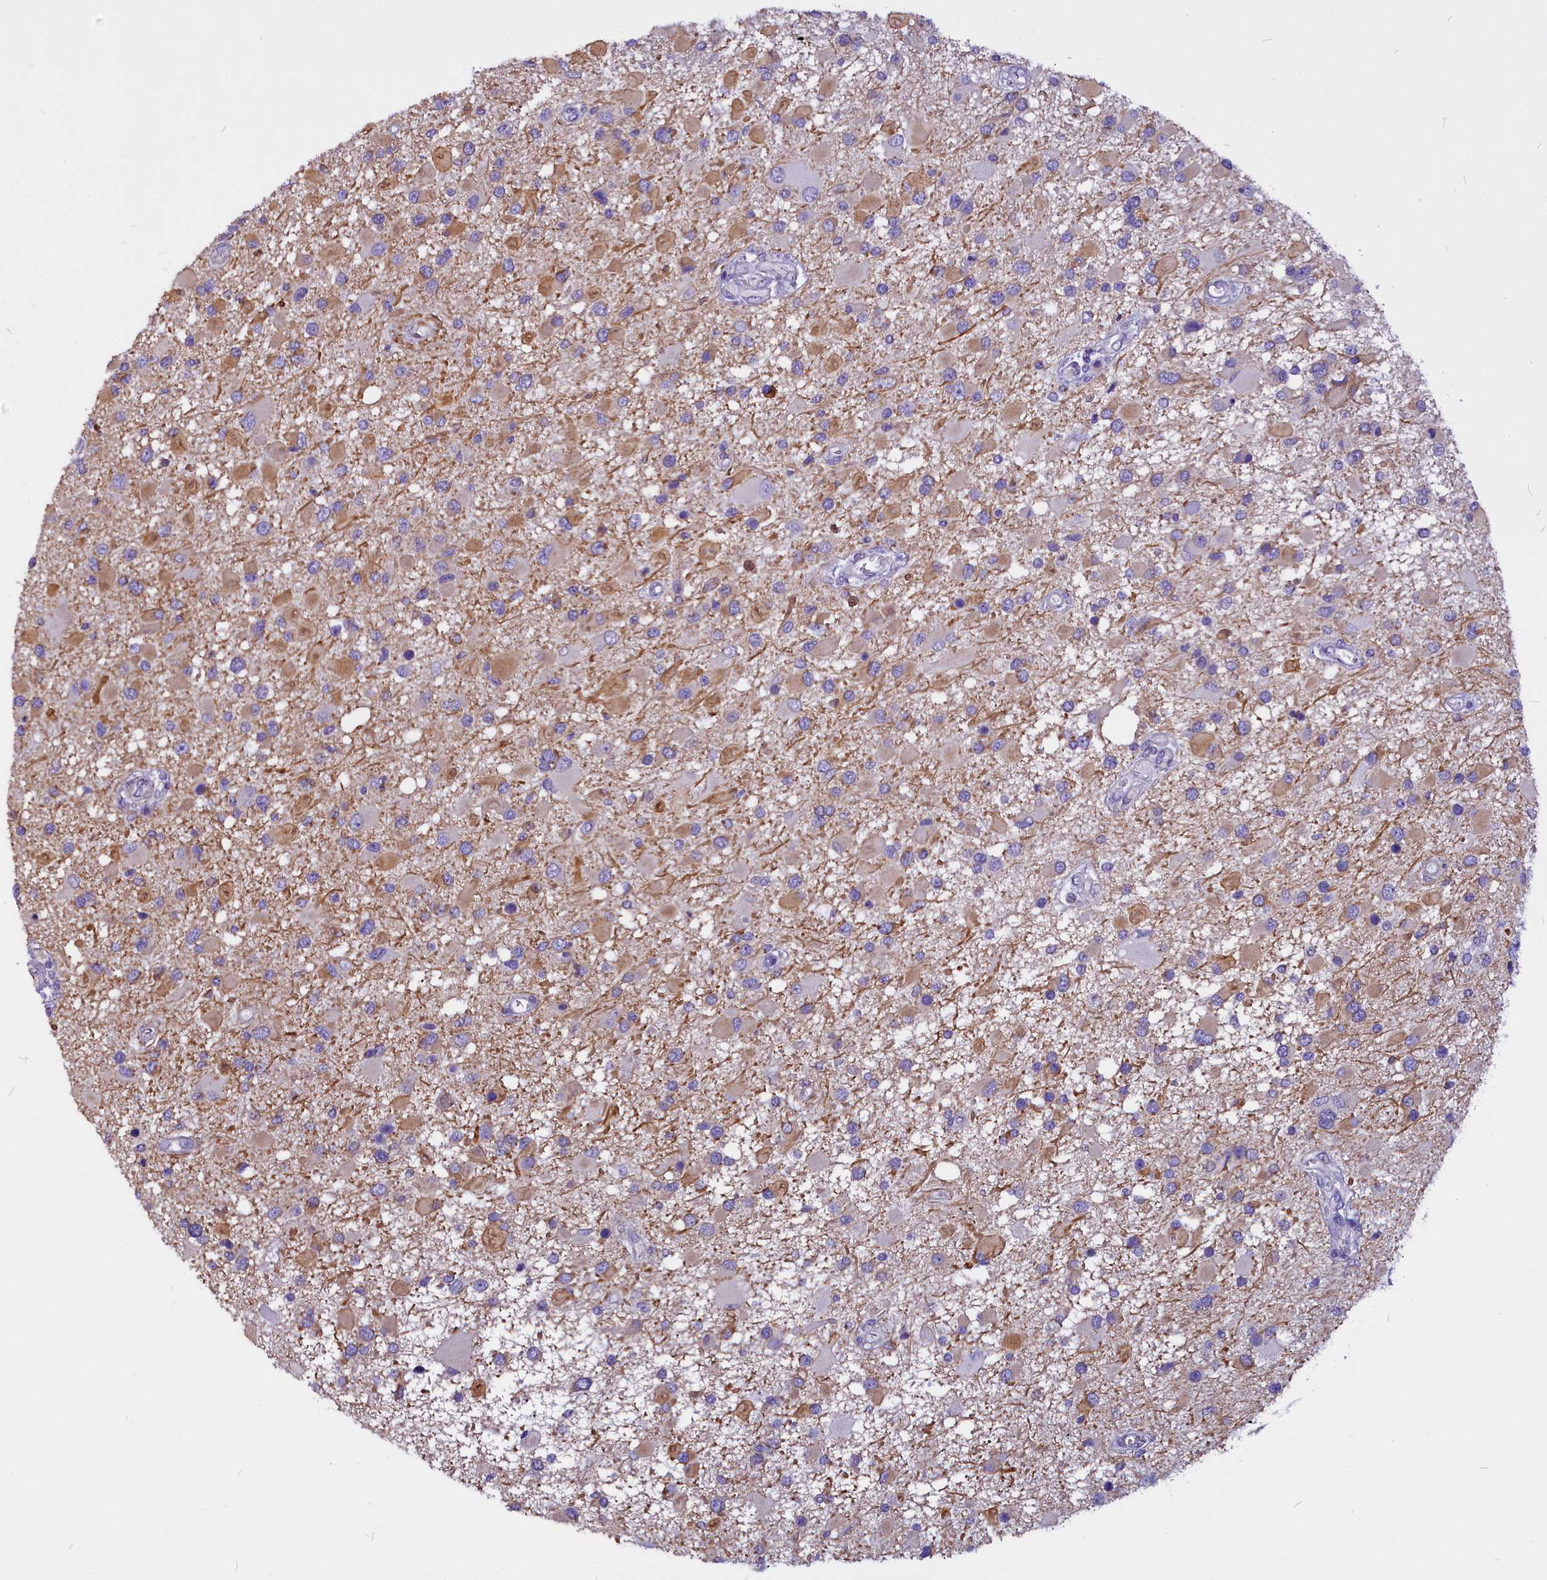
{"staining": {"intensity": "moderate", "quantity": "<25%", "location": "cytoplasmic/membranous"}, "tissue": "glioma", "cell_type": "Tumor cells", "image_type": "cancer", "snomed": [{"axis": "morphology", "description": "Glioma, malignant, High grade"}, {"axis": "topography", "description": "Brain"}], "caption": "Approximately <25% of tumor cells in human malignant glioma (high-grade) reveal moderate cytoplasmic/membranous protein positivity as visualized by brown immunohistochemical staining.", "gene": "CEP170", "patient": {"sex": "male", "age": 53}}